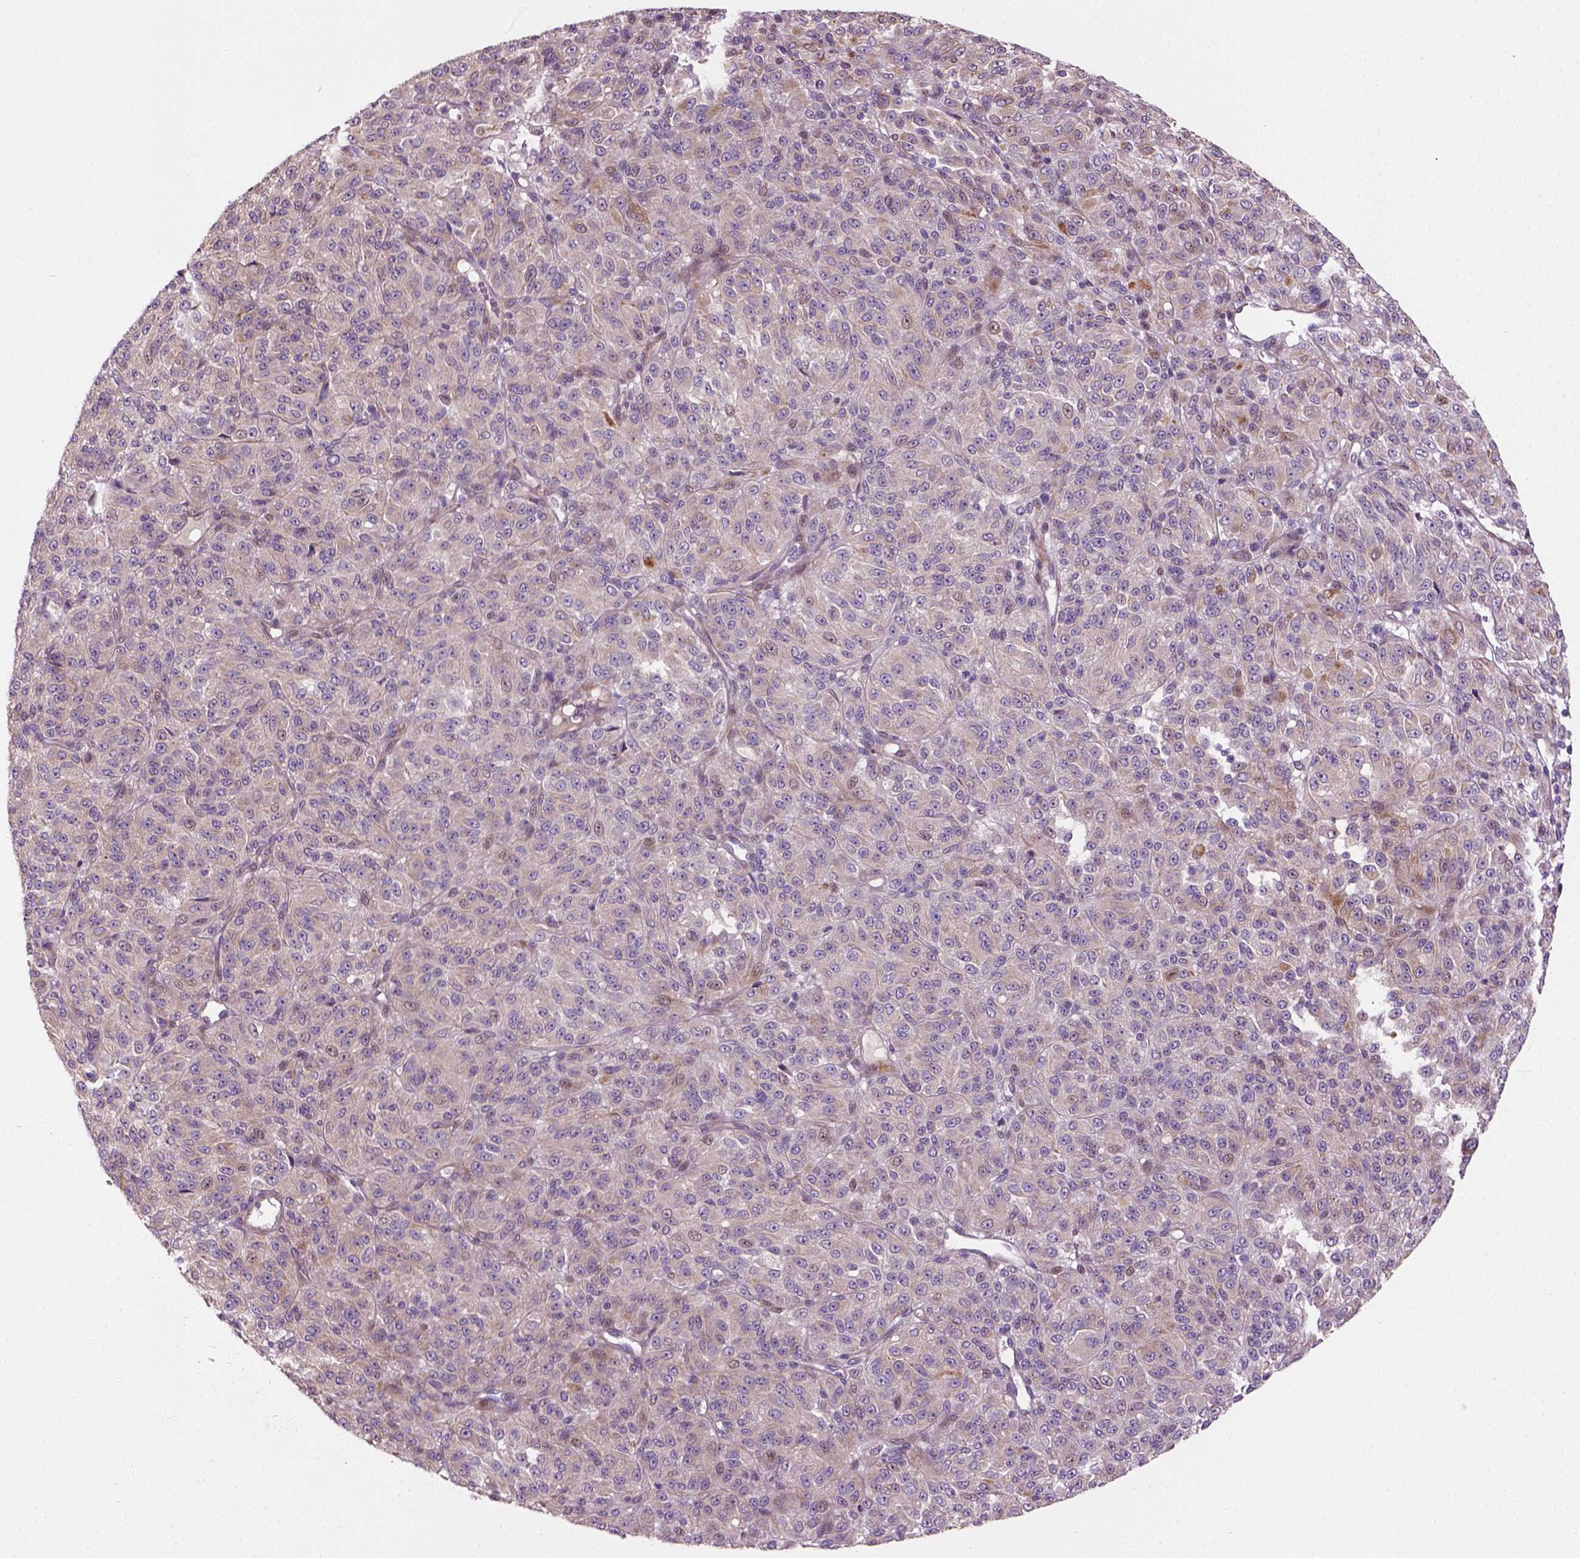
{"staining": {"intensity": "moderate", "quantity": "<25%", "location": "cytoplasmic/membranous"}, "tissue": "melanoma", "cell_type": "Tumor cells", "image_type": "cancer", "snomed": [{"axis": "morphology", "description": "Malignant melanoma, Metastatic site"}, {"axis": "topography", "description": "Brain"}], "caption": "The histopathology image exhibits staining of malignant melanoma (metastatic site), revealing moderate cytoplasmic/membranous protein positivity (brown color) within tumor cells.", "gene": "PKP3", "patient": {"sex": "female", "age": 56}}